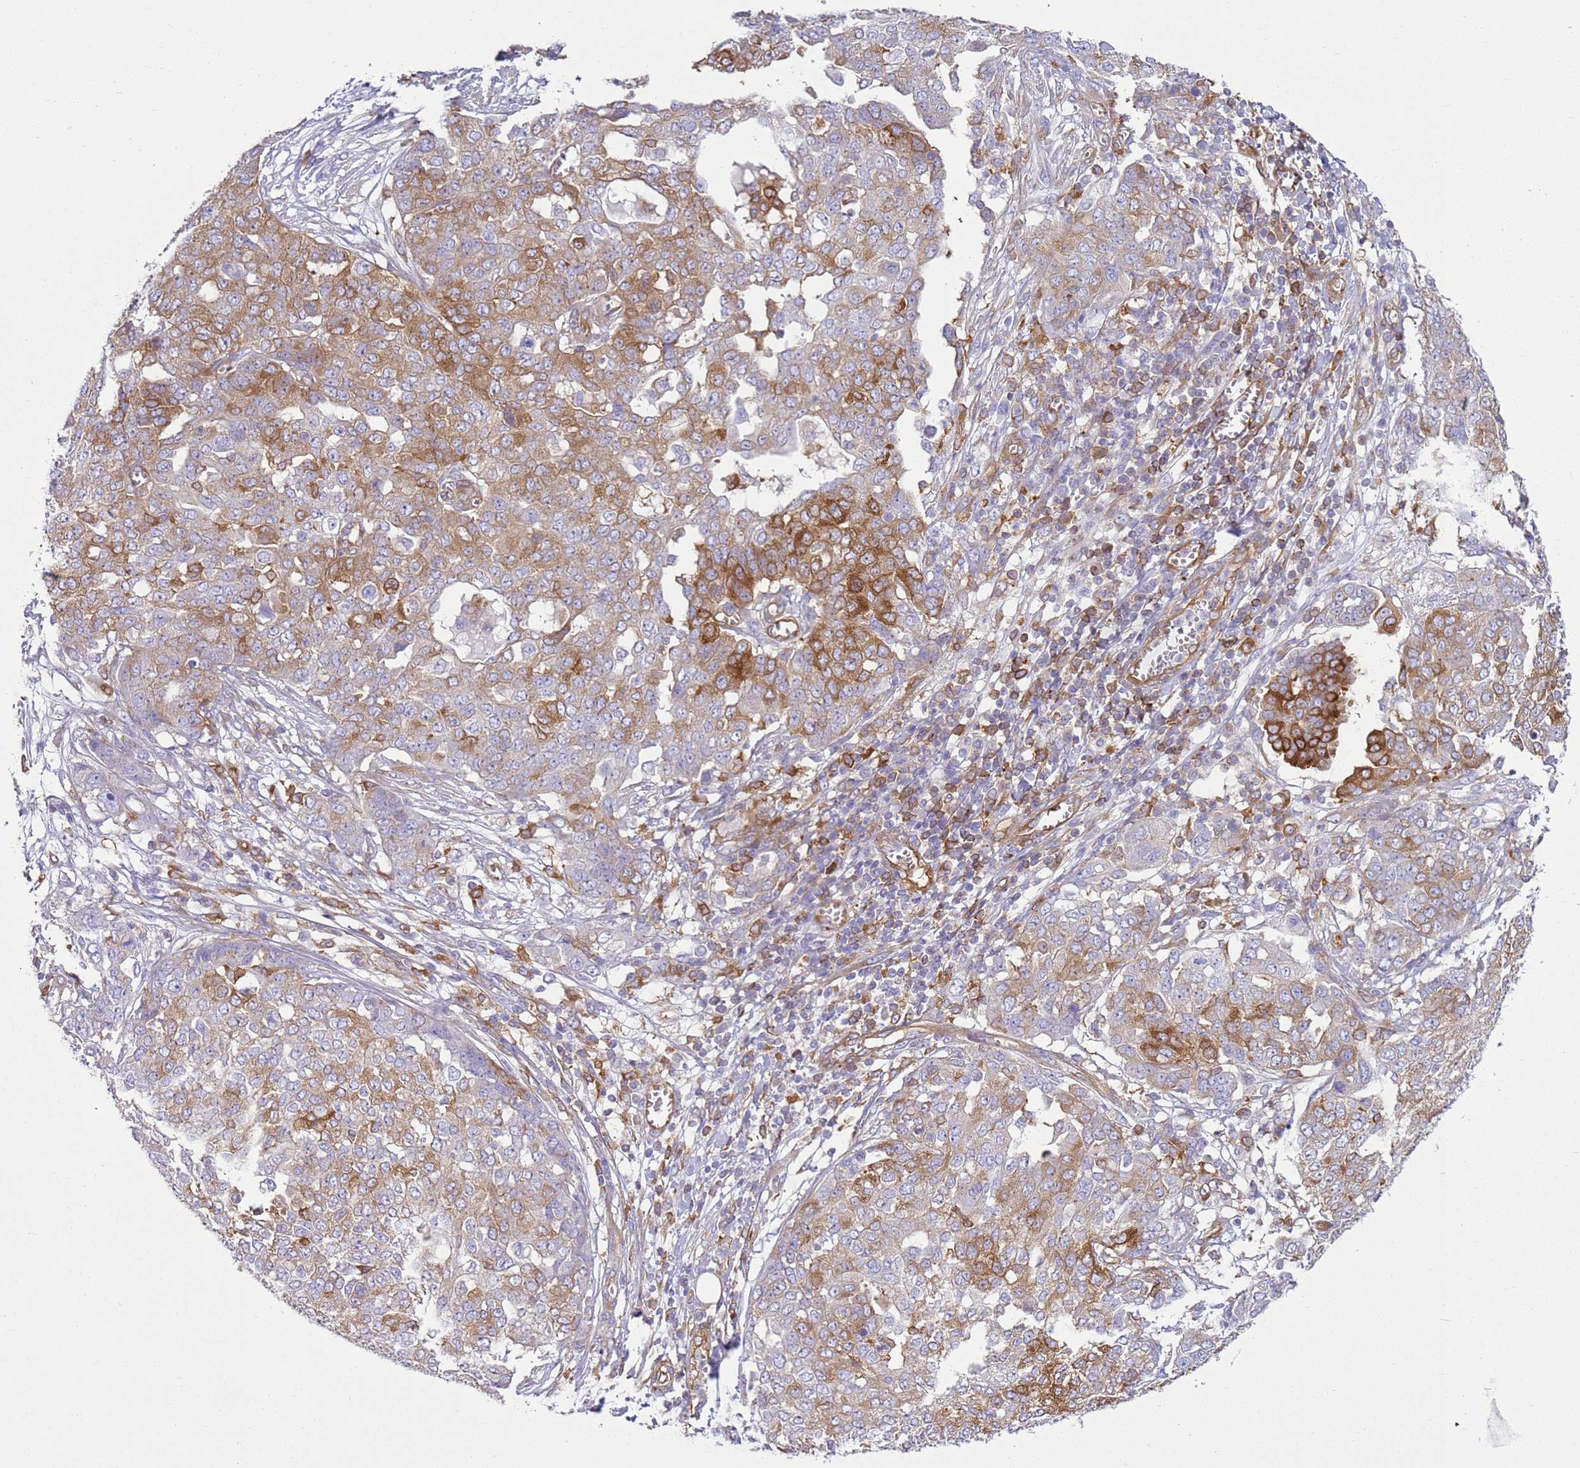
{"staining": {"intensity": "moderate", "quantity": ">75%", "location": "cytoplasmic/membranous"}, "tissue": "ovarian cancer", "cell_type": "Tumor cells", "image_type": "cancer", "snomed": [{"axis": "morphology", "description": "Cystadenocarcinoma, serous, NOS"}, {"axis": "topography", "description": "Soft tissue"}, {"axis": "topography", "description": "Ovary"}], "caption": "Serous cystadenocarcinoma (ovarian) stained with a protein marker demonstrates moderate staining in tumor cells.", "gene": "SNX21", "patient": {"sex": "female", "age": 57}}